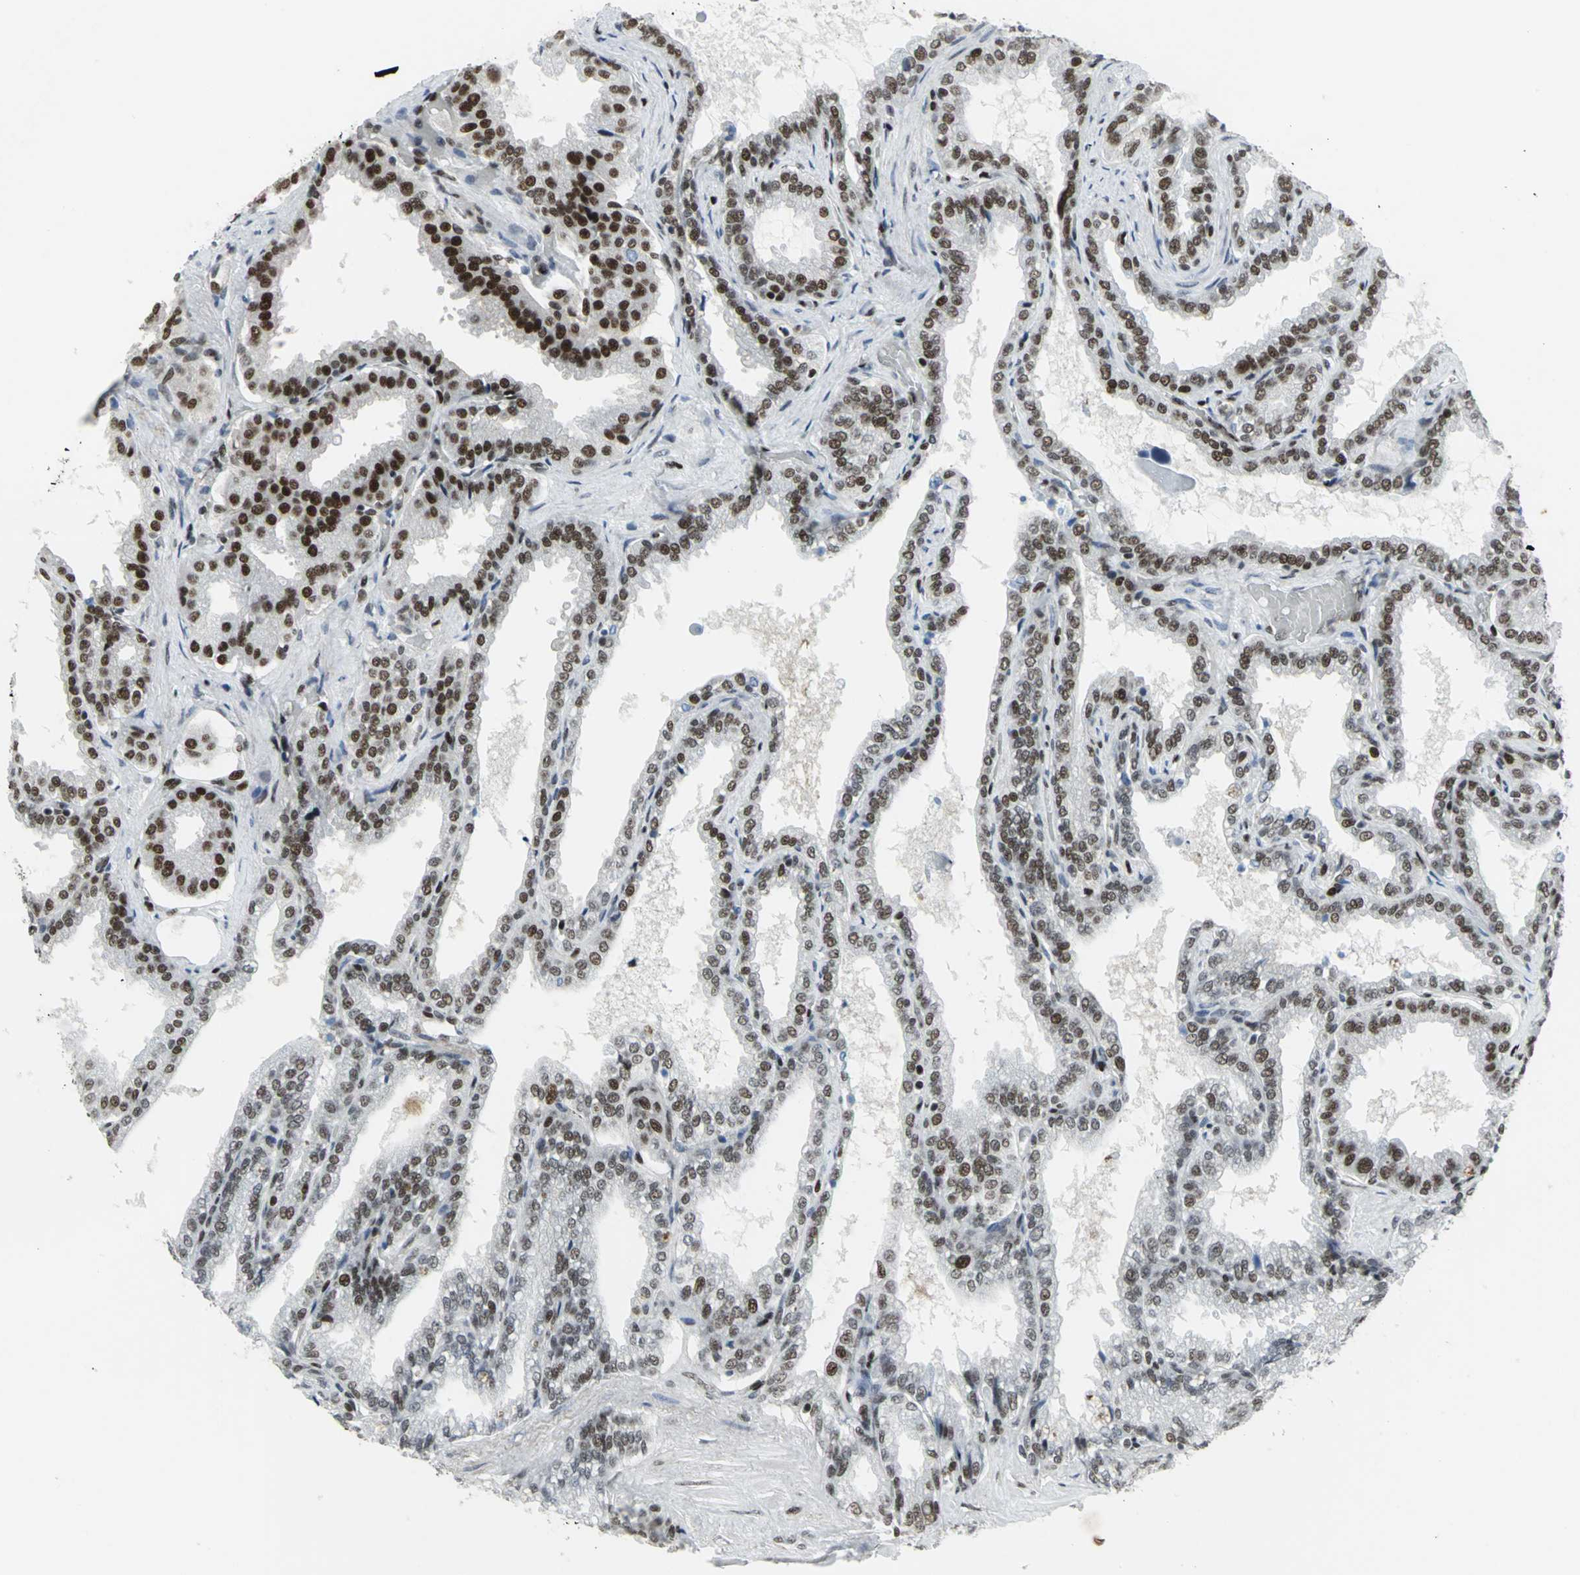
{"staining": {"intensity": "moderate", "quantity": ">75%", "location": "nuclear"}, "tissue": "seminal vesicle", "cell_type": "Glandular cells", "image_type": "normal", "snomed": [{"axis": "morphology", "description": "Normal tissue, NOS"}, {"axis": "topography", "description": "Seminal veicle"}], "caption": "This photomicrograph displays normal seminal vesicle stained with immunohistochemistry to label a protein in brown. The nuclear of glandular cells show moderate positivity for the protein. Nuclei are counter-stained blue.", "gene": "SMARCA4", "patient": {"sex": "male", "age": 46}}